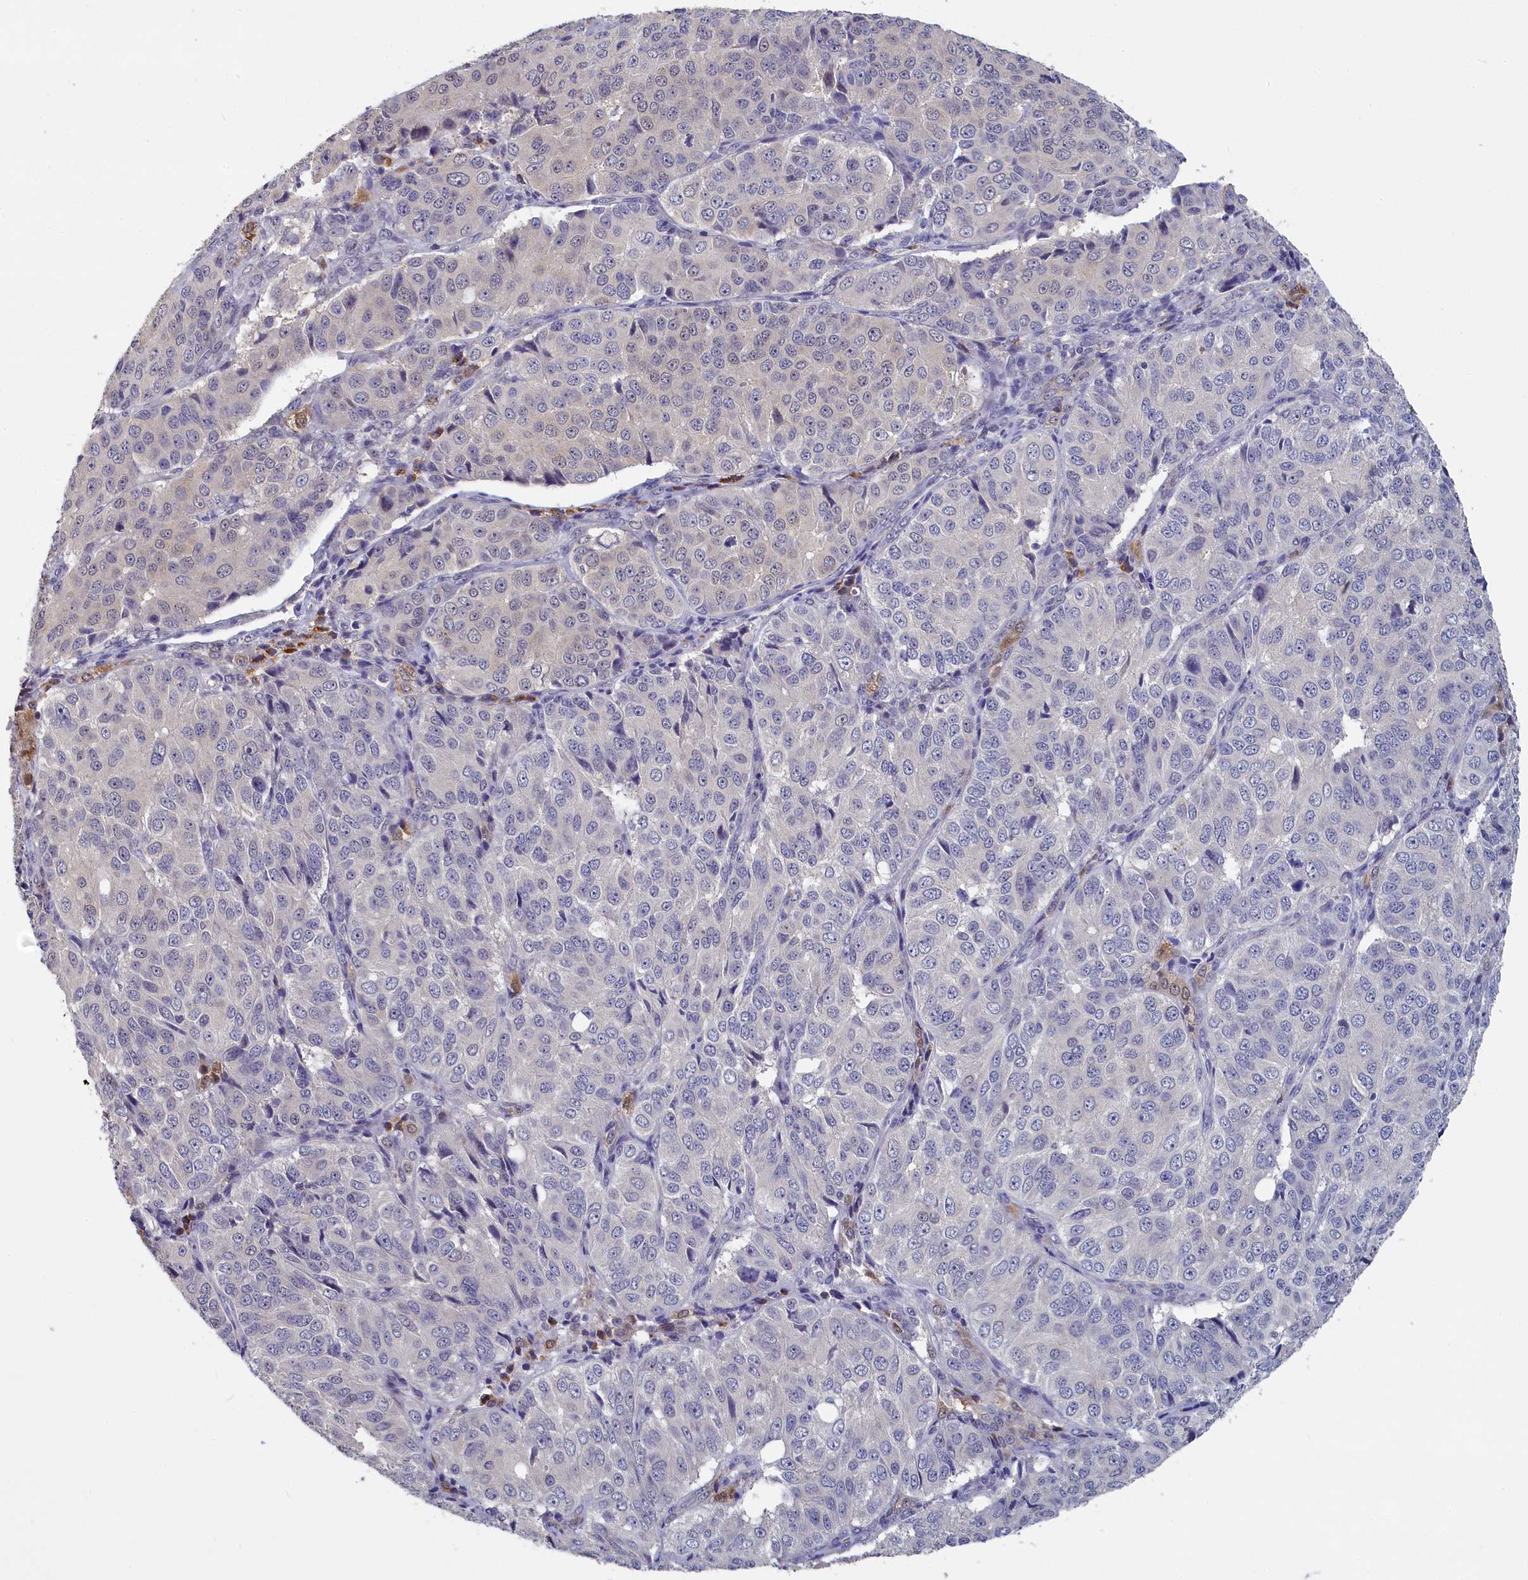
{"staining": {"intensity": "negative", "quantity": "none", "location": "none"}, "tissue": "ovarian cancer", "cell_type": "Tumor cells", "image_type": "cancer", "snomed": [{"axis": "morphology", "description": "Carcinoma, endometroid"}, {"axis": "topography", "description": "Ovary"}], "caption": "Immunohistochemical staining of human ovarian endometroid carcinoma reveals no significant staining in tumor cells.", "gene": "UCHL3", "patient": {"sex": "female", "age": 51}}